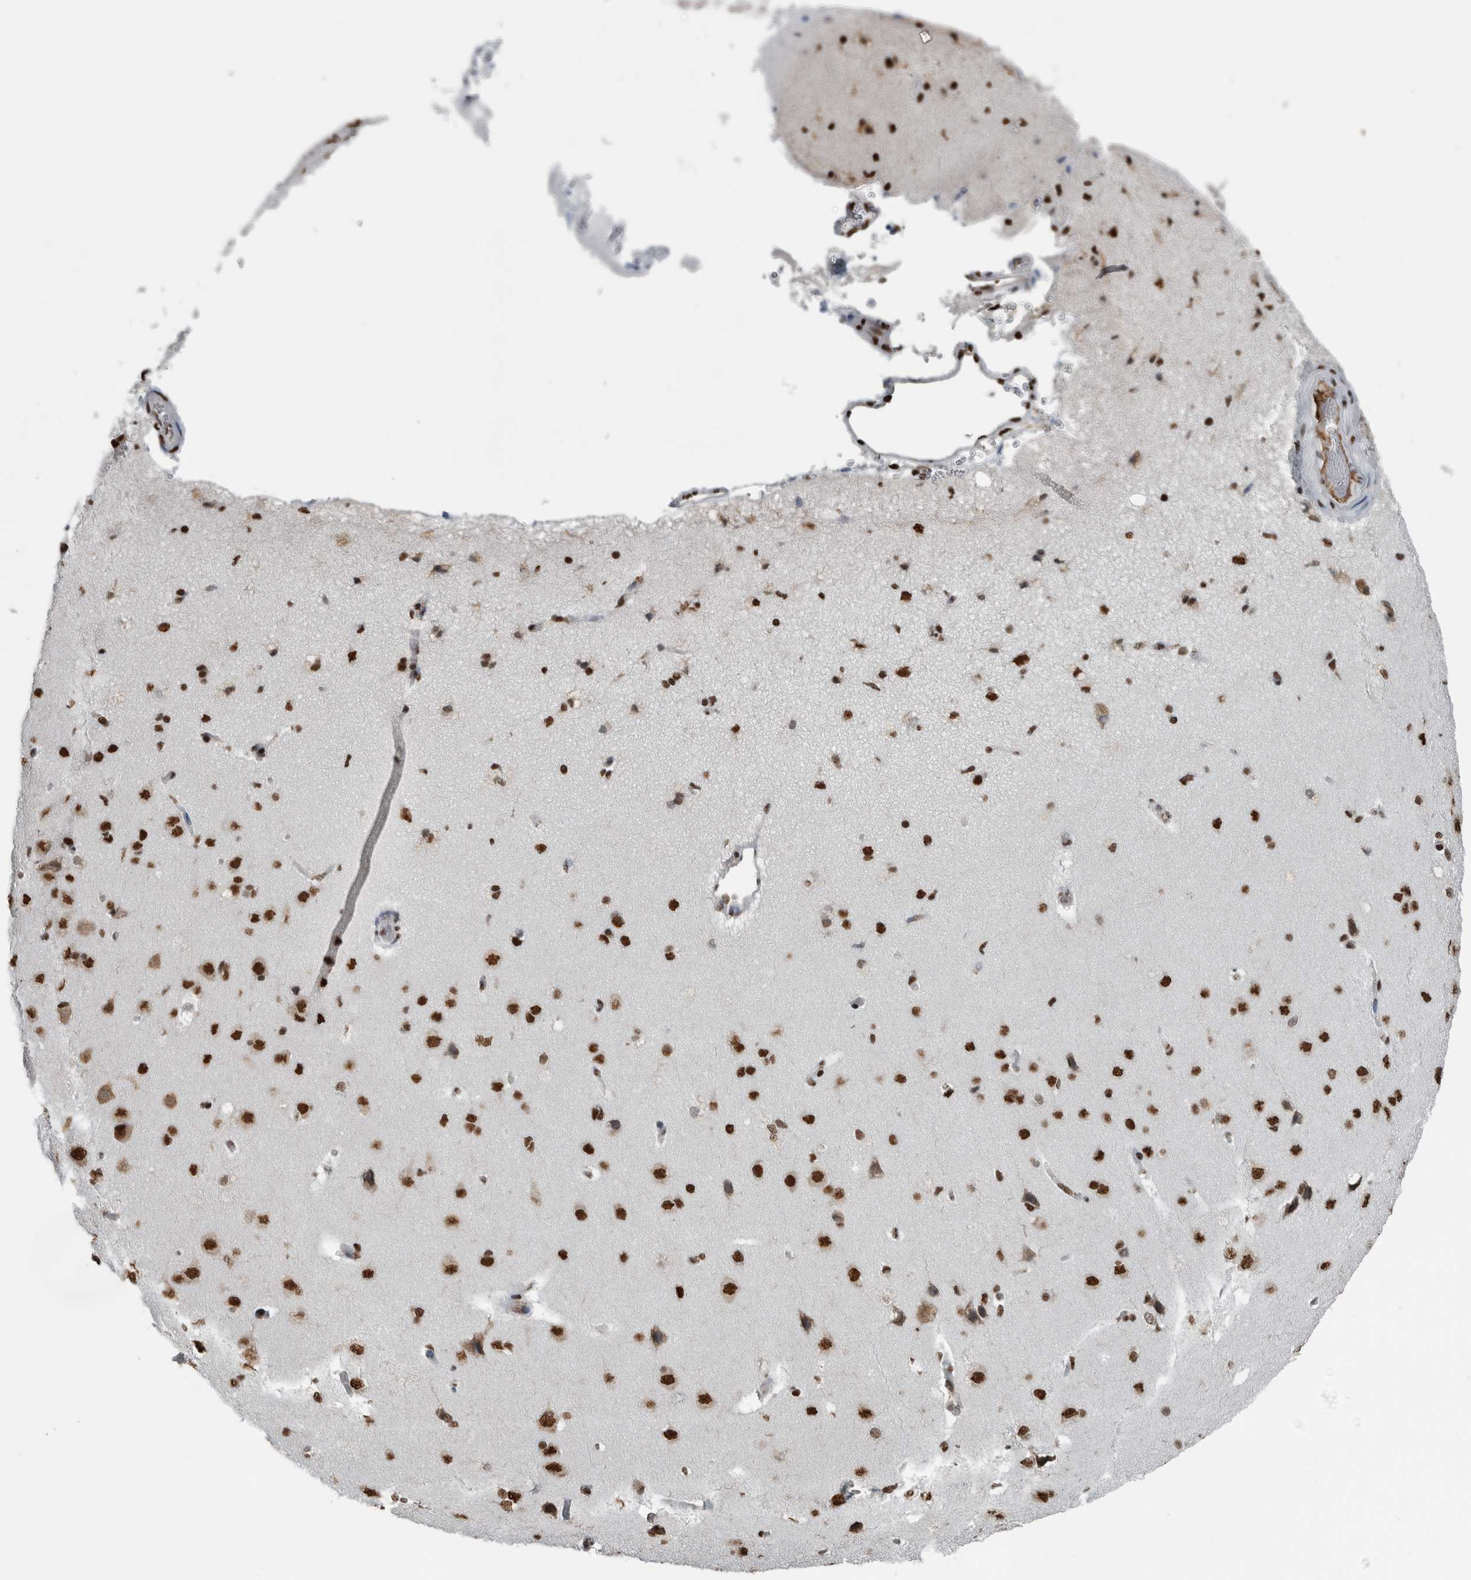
{"staining": {"intensity": "moderate", "quantity": ">75%", "location": "nuclear"}, "tissue": "cerebral cortex", "cell_type": "Endothelial cells", "image_type": "normal", "snomed": [{"axis": "morphology", "description": "Normal tissue, NOS"}, {"axis": "topography", "description": "Cerebral cortex"}], "caption": "IHC image of benign human cerebral cortex stained for a protein (brown), which reveals medium levels of moderate nuclear positivity in approximately >75% of endothelial cells.", "gene": "TGS1", "patient": {"sex": "male", "age": 62}}